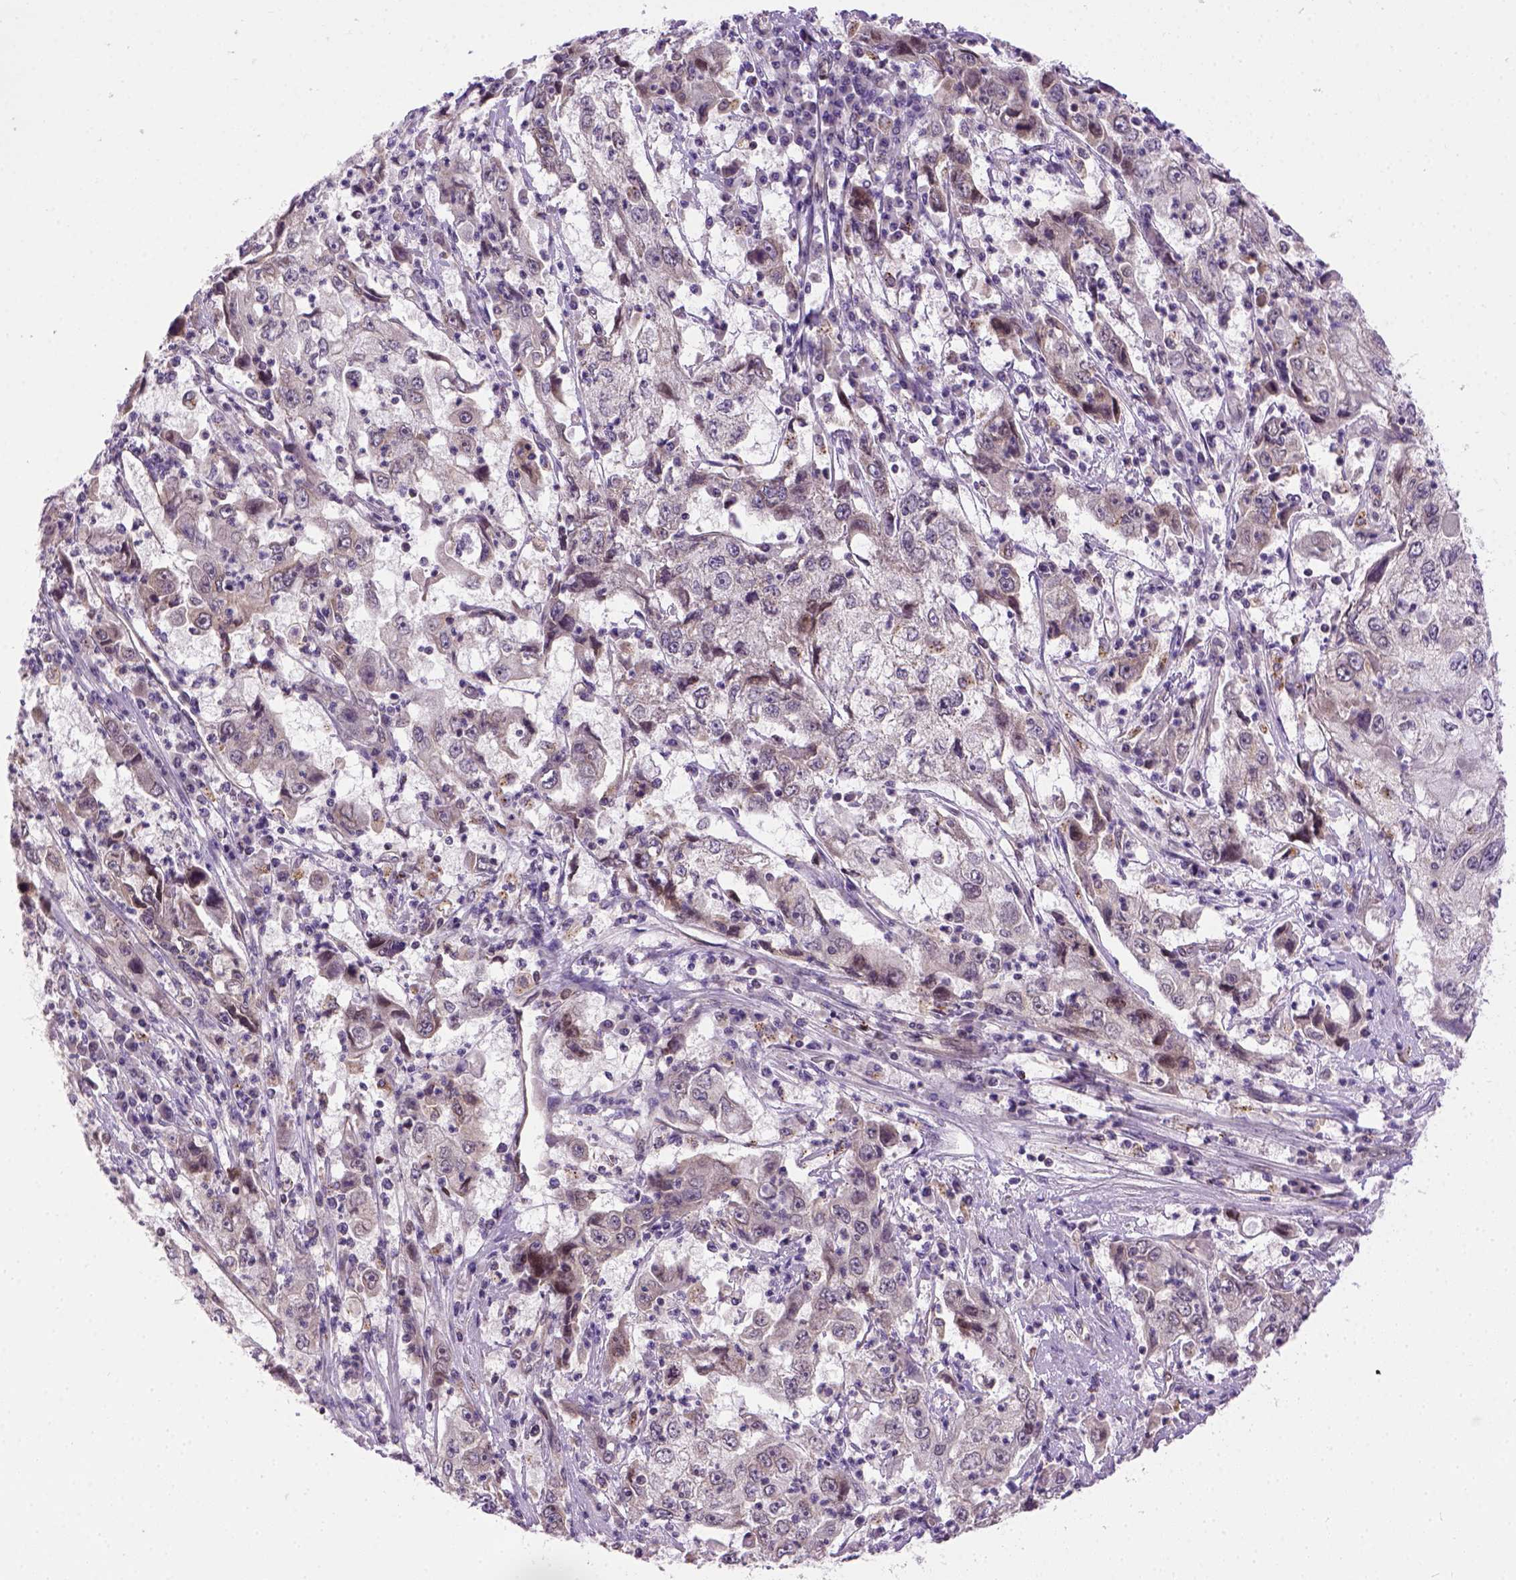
{"staining": {"intensity": "weak", "quantity": "<25%", "location": "cytoplasmic/membranous"}, "tissue": "cervical cancer", "cell_type": "Tumor cells", "image_type": "cancer", "snomed": [{"axis": "morphology", "description": "Squamous cell carcinoma, NOS"}, {"axis": "topography", "description": "Cervix"}], "caption": "Immunohistochemistry (IHC) histopathology image of cervical cancer (squamous cell carcinoma) stained for a protein (brown), which shows no expression in tumor cells. (Stains: DAB (3,3'-diaminobenzidine) immunohistochemistry with hematoxylin counter stain, Microscopy: brightfield microscopy at high magnification).", "gene": "KAZN", "patient": {"sex": "female", "age": 36}}